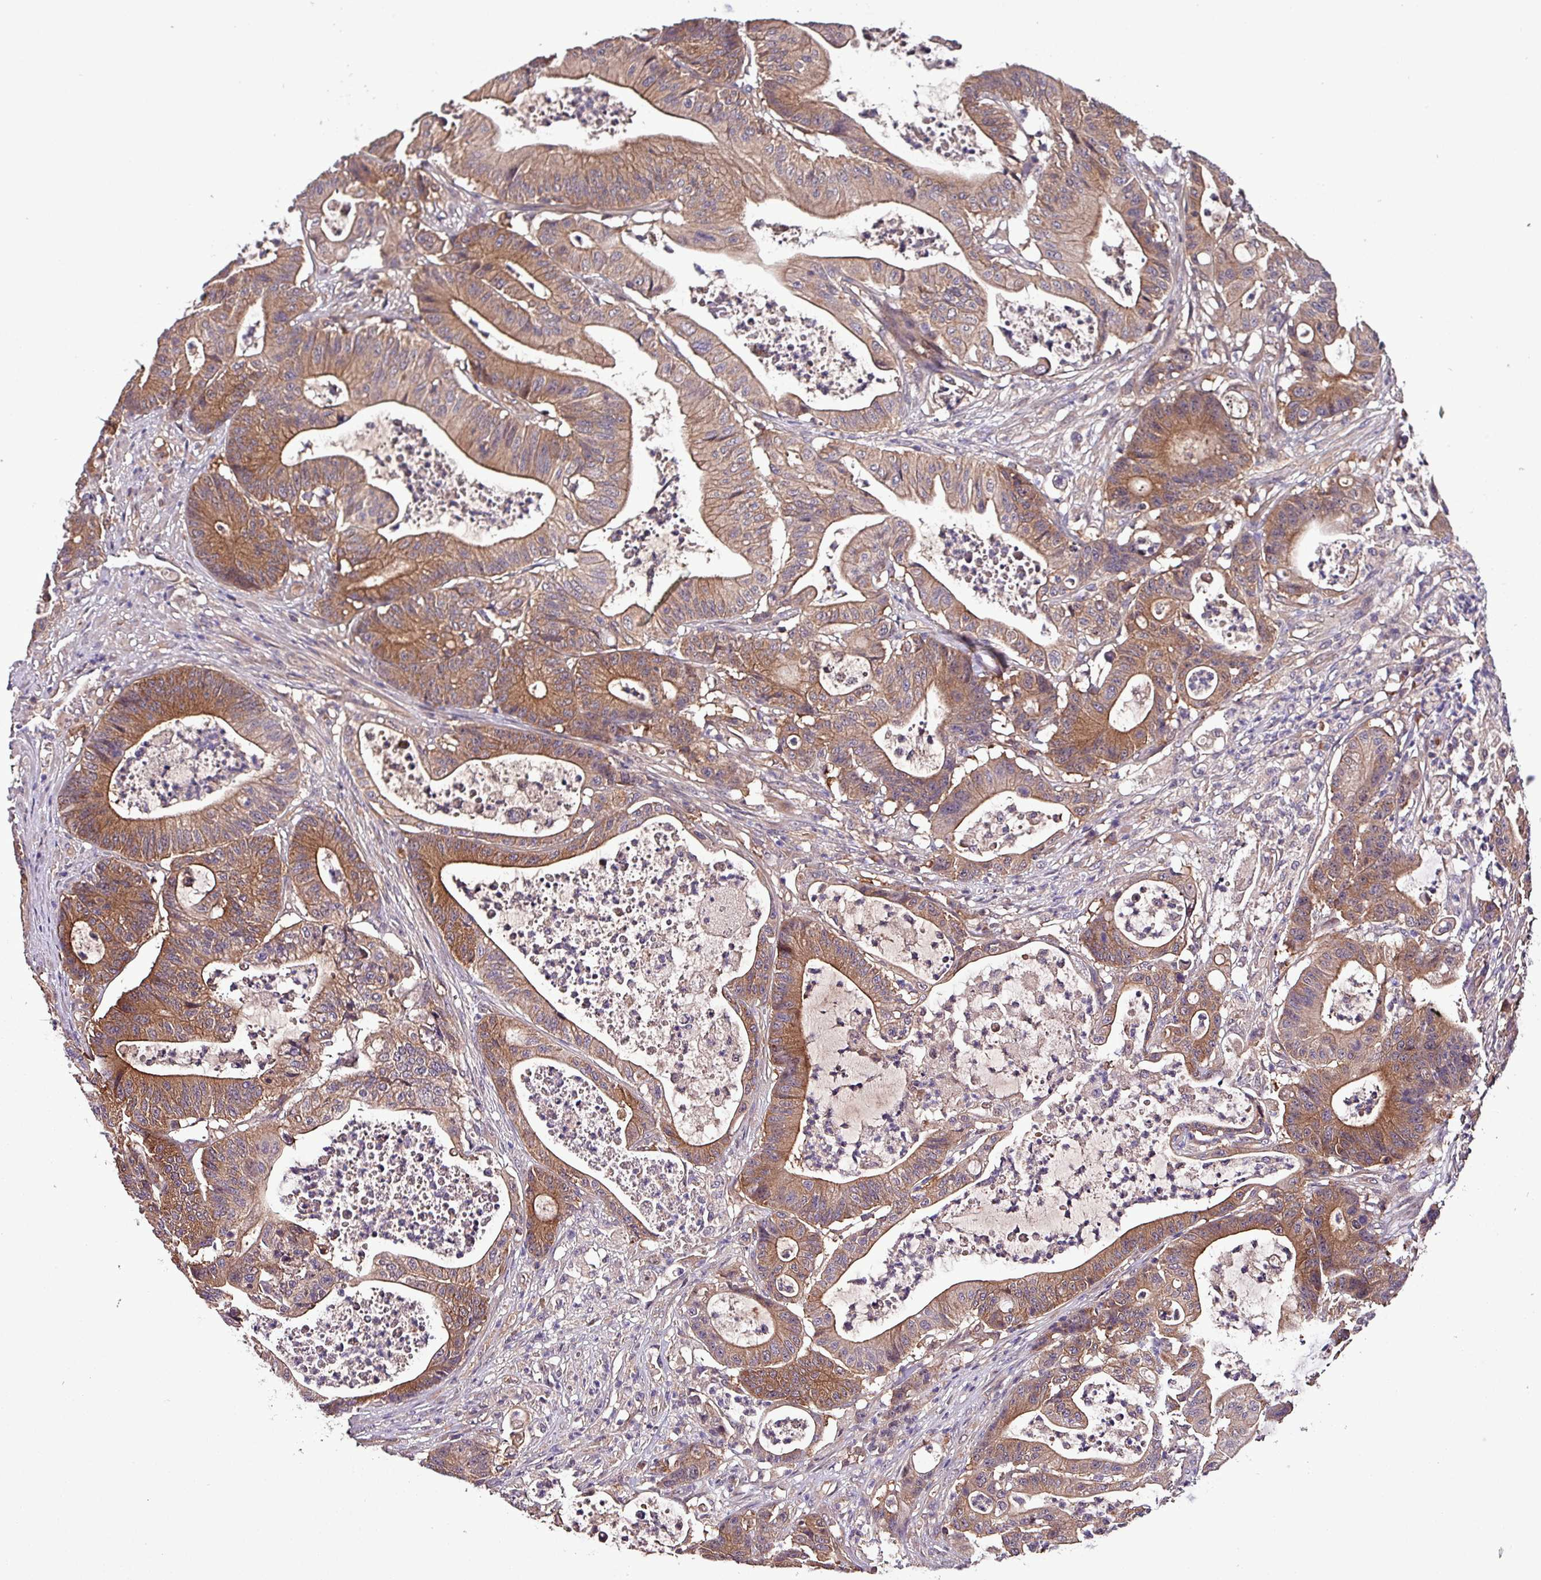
{"staining": {"intensity": "moderate", "quantity": ">75%", "location": "cytoplasmic/membranous"}, "tissue": "colorectal cancer", "cell_type": "Tumor cells", "image_type": "cancer", "snomed": [{"axis": "morphology", "description": "Adenocarcinoma, NOS"}, {"axis": "topography", "description": "Colon"}], "caption": "A high-resolution micrograph shows immunohistochemistry (IHC) staining of adenocarcinoma (colorectal), which exhibits moderate cytoplasmic/membranous positivity in about >75% of tumor cells.", "gene": "PAFAH1B2", "patient": {"sex": "female", "age": 84}}